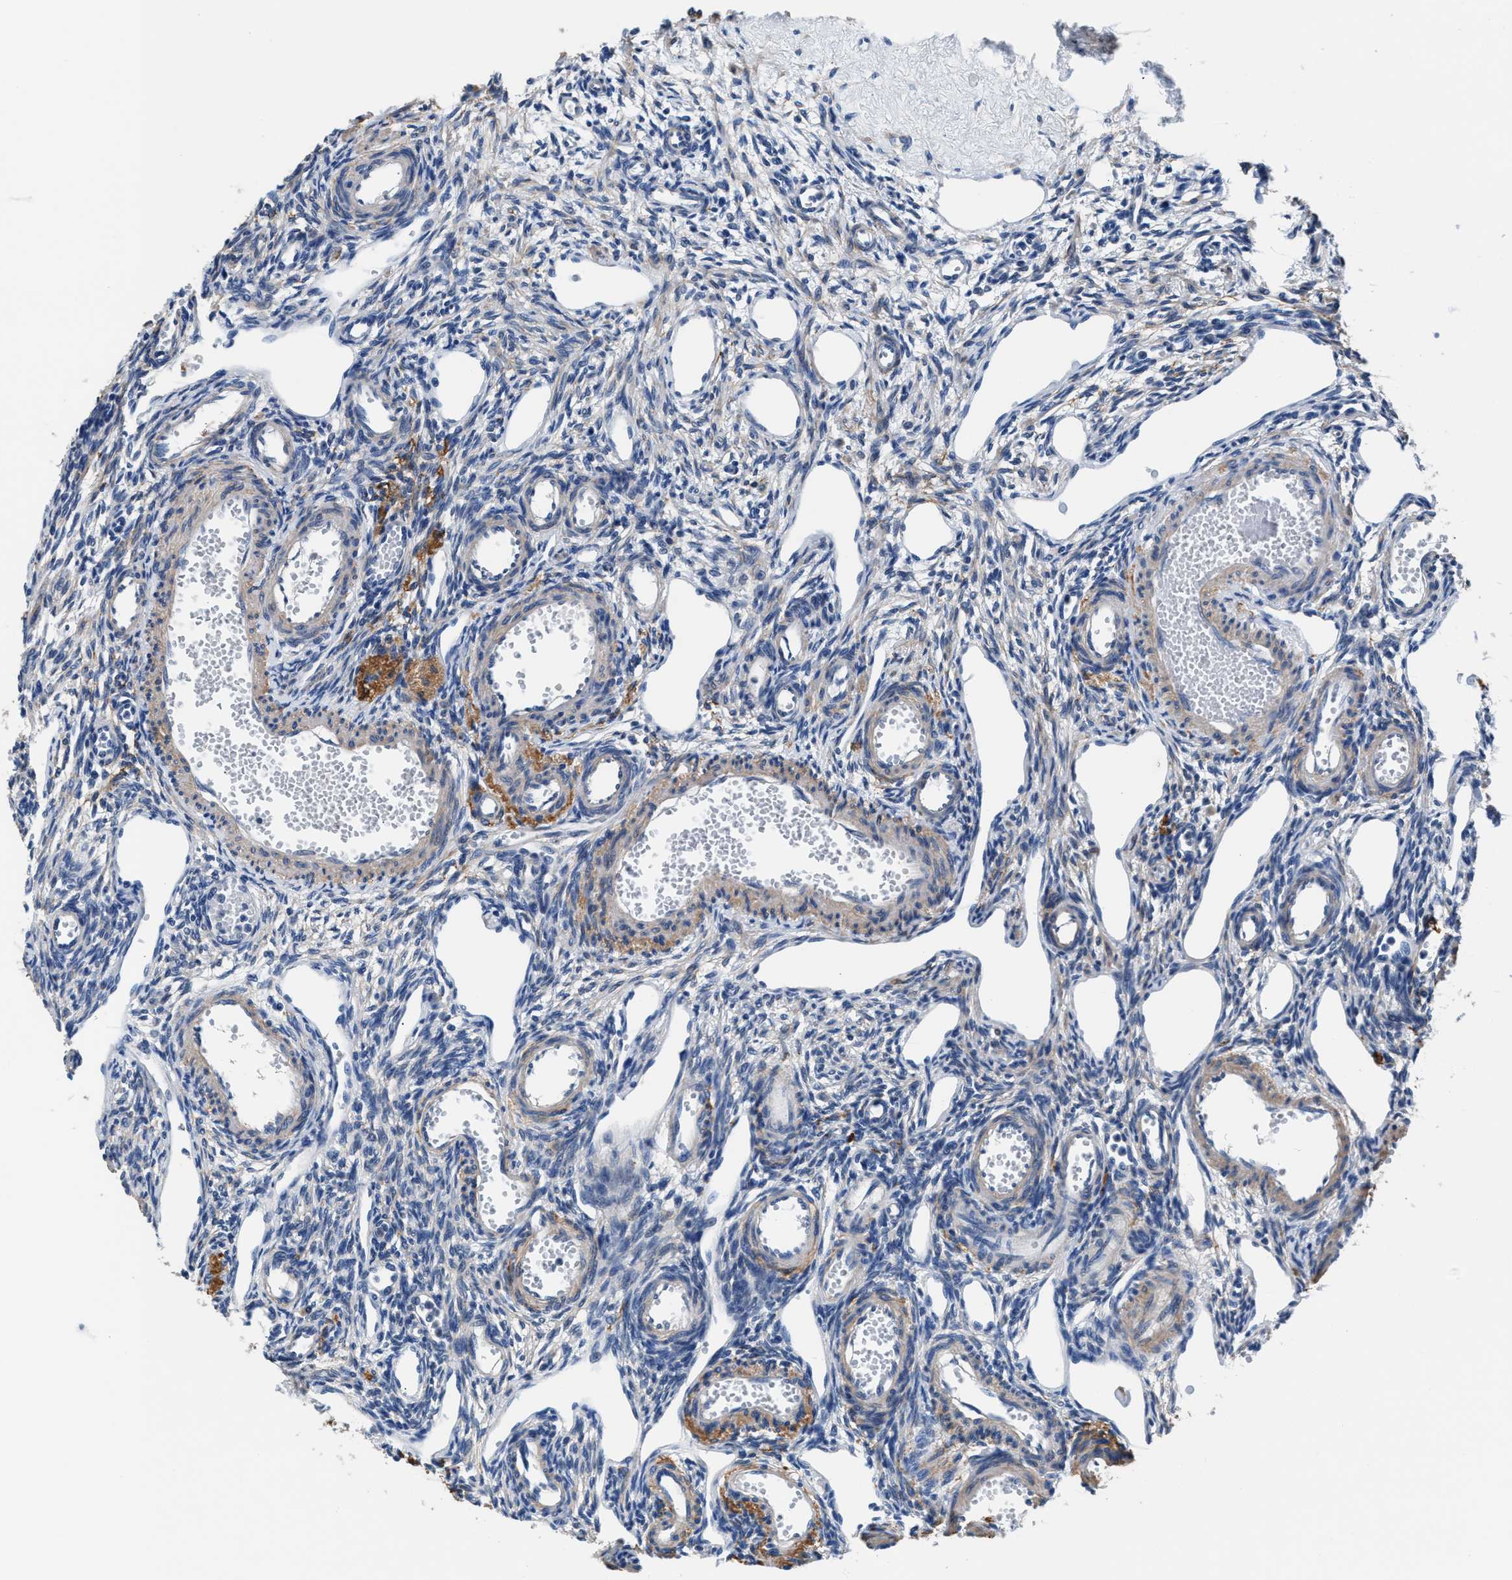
{"staining": {"intensity": "negative", "quantity": "none", "location": "none"}, "tissue": "ovary", "cell_type": "Follicle cells", "image_type": "normal", "snomed": [{"axis": "morphology", "description": "Normal tissue, NOS"}, {"axis": "topography", "description": "Ovary"}], "caption": "A high-resolution histopathology image shows immunohistochemistry staining of unremarkable ovary, which demonstrates no significant positivity in follicle cells.", "gene": "MYH3", "patient": {"sex": "female", "age": 33}}